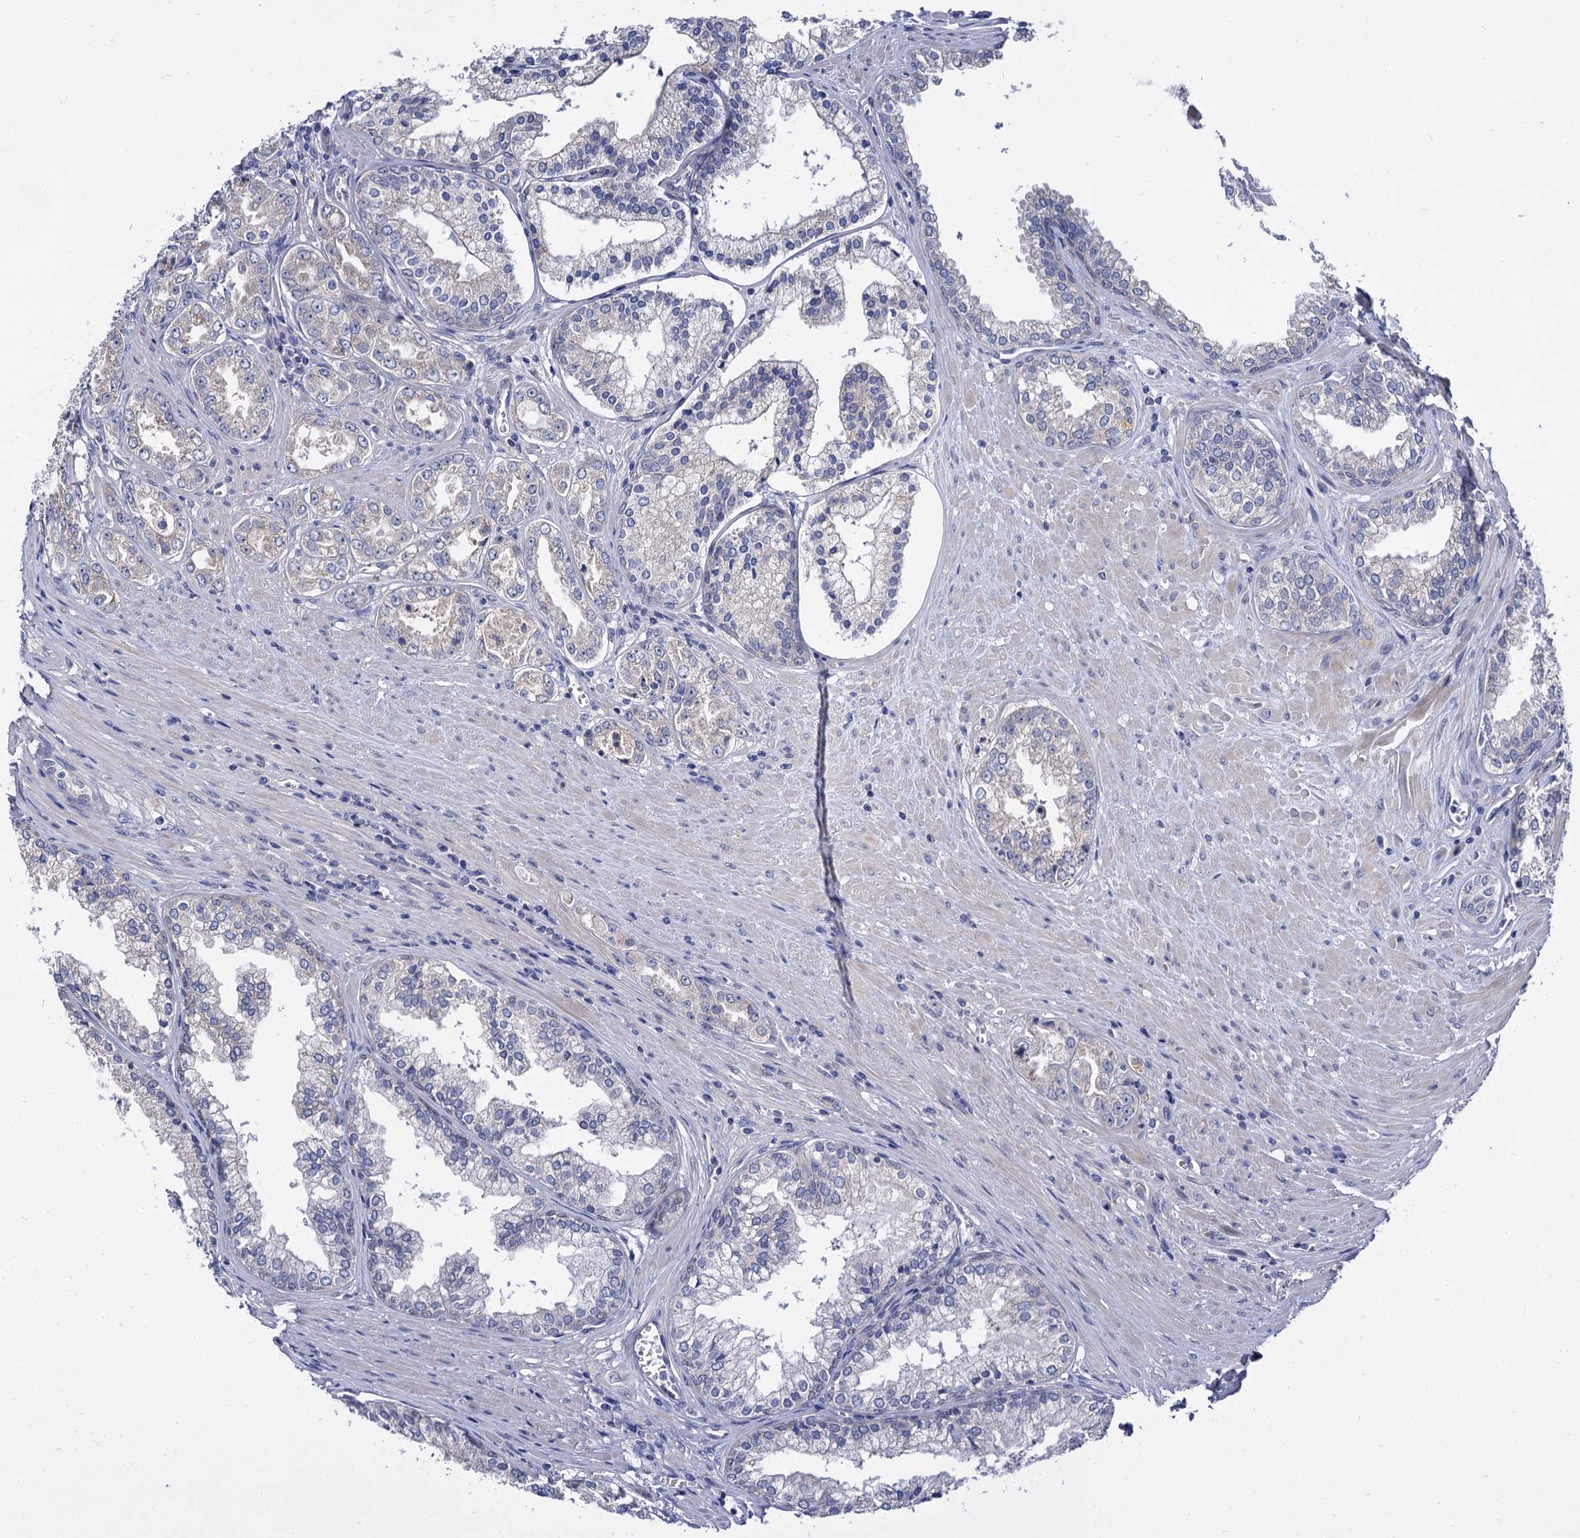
{"staining": {"intensity": "negative", "quantity": "none", "location": "none"}, "tissue": "prostate cancer", "cell_type": "Tumor cells", "image_type": "cancer", "snomed": [{"axis": "morphology", "description": "Adenocarcinoma, High grade"}, {"axis": "topography", "description": "Prostate"}], "caption": "High power microscopy photomicrograph of an immunohistochemistry (IHC) image of prostate cancer (high-grade adenocarcinoma), revealing no significant positivity in tumor cells. Brightfield microscopy of immunohistochemistry (IHC) stained with DAB (brown) and hematoxylin (blue), captured at high magnification.", "gene": "PANX2", "patient": {"sex": "male", "age": 72}}